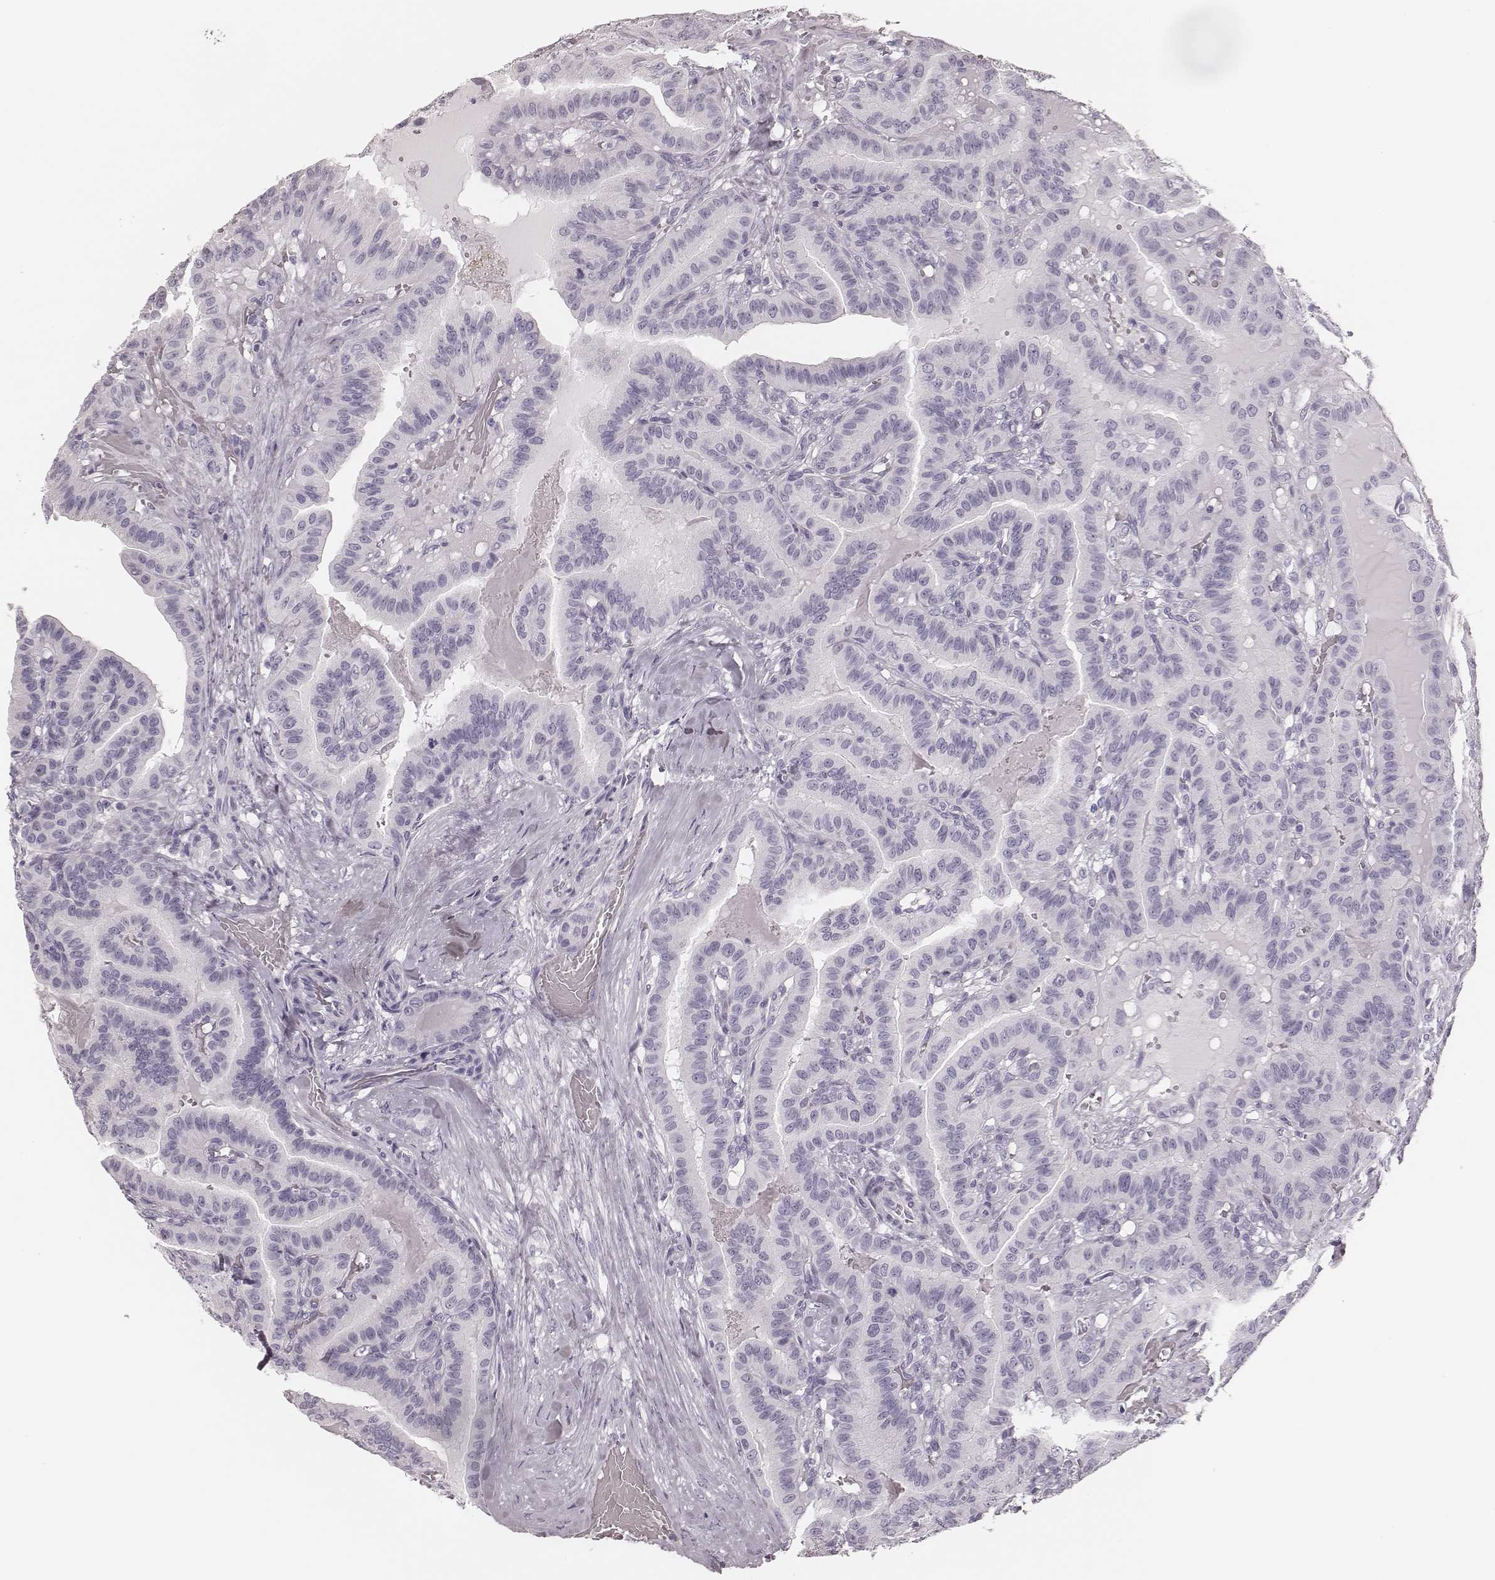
{"staining": {"intensity": "negative", "quantity": "none", "location": "none"}, "tissue": "thyroid cancer", "cell_type": "Tumor cells", "image_type": "cancer", "snomed": [{"axis": "morphology", "description": "Papillary adenocarcinoma, NOS"}, {"axis": "topography", "description": "Thyroid gland"}], "caption": "This micrograph is of thyroid papillary adenocarcinoma stained with immunohistochemistry (IHC) to label a protein in brown with the nuclei are counter-stained blue. There is no staining in tumor cells. (Immunohistochemistry, brightfield microscopy, high magnification).", "gene": "MSX1", "patient": {"sex": "male", "age": 87}}